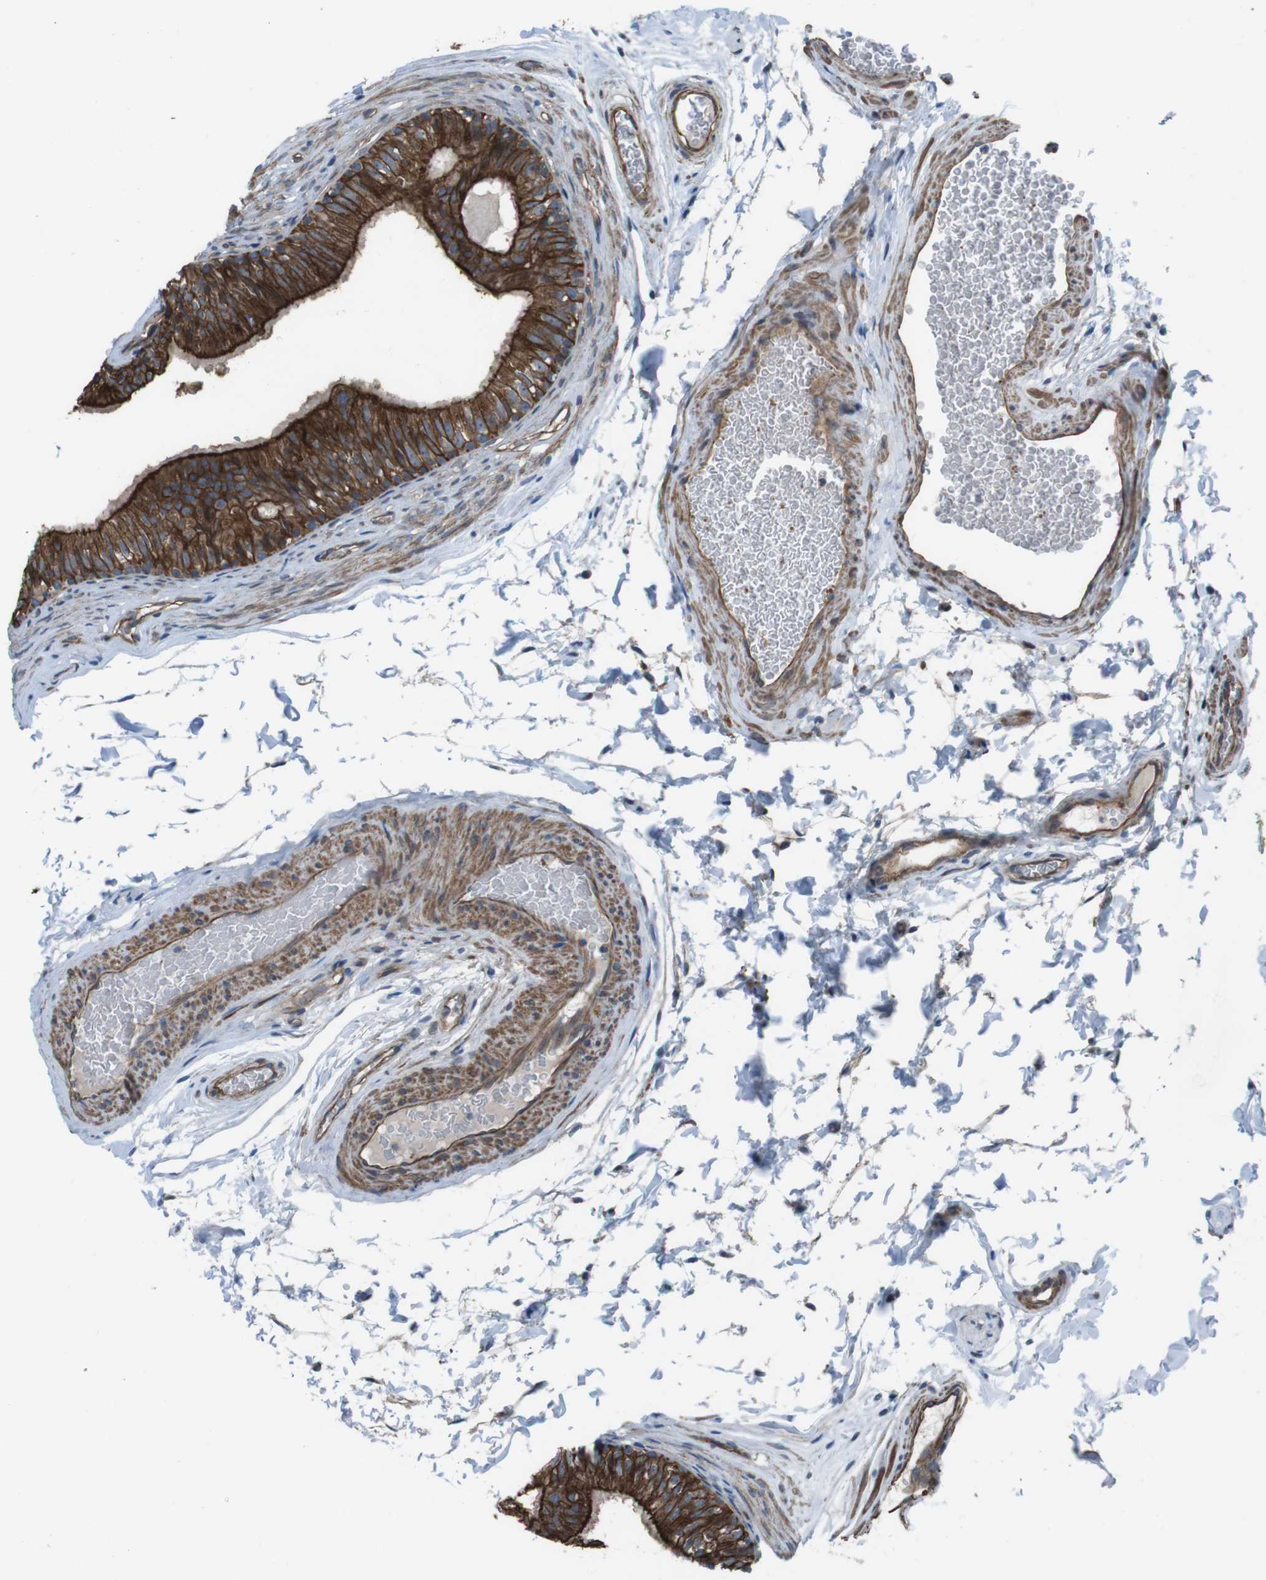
{"staining": {"intensity": "strong", "quantity": ">75%", "location": "cytoplasmic/membranous"}, "tissue": "epididymis", "cell_type": "Glandular cells", "image_type": "normal", "snomed": [{"axis": "morphology", "description": "Normal tissue, NOS"}, {"axis": "topography", "description": "Epididymis"}], "caption": "This is a micrograph of immunohistochemistry staining of normal epididymis, which shows strong expression in the cytoplasmic/membranous of glandular cells.", "gene": "FAM174B", "patient": {"sex": "male", "age": 36}}